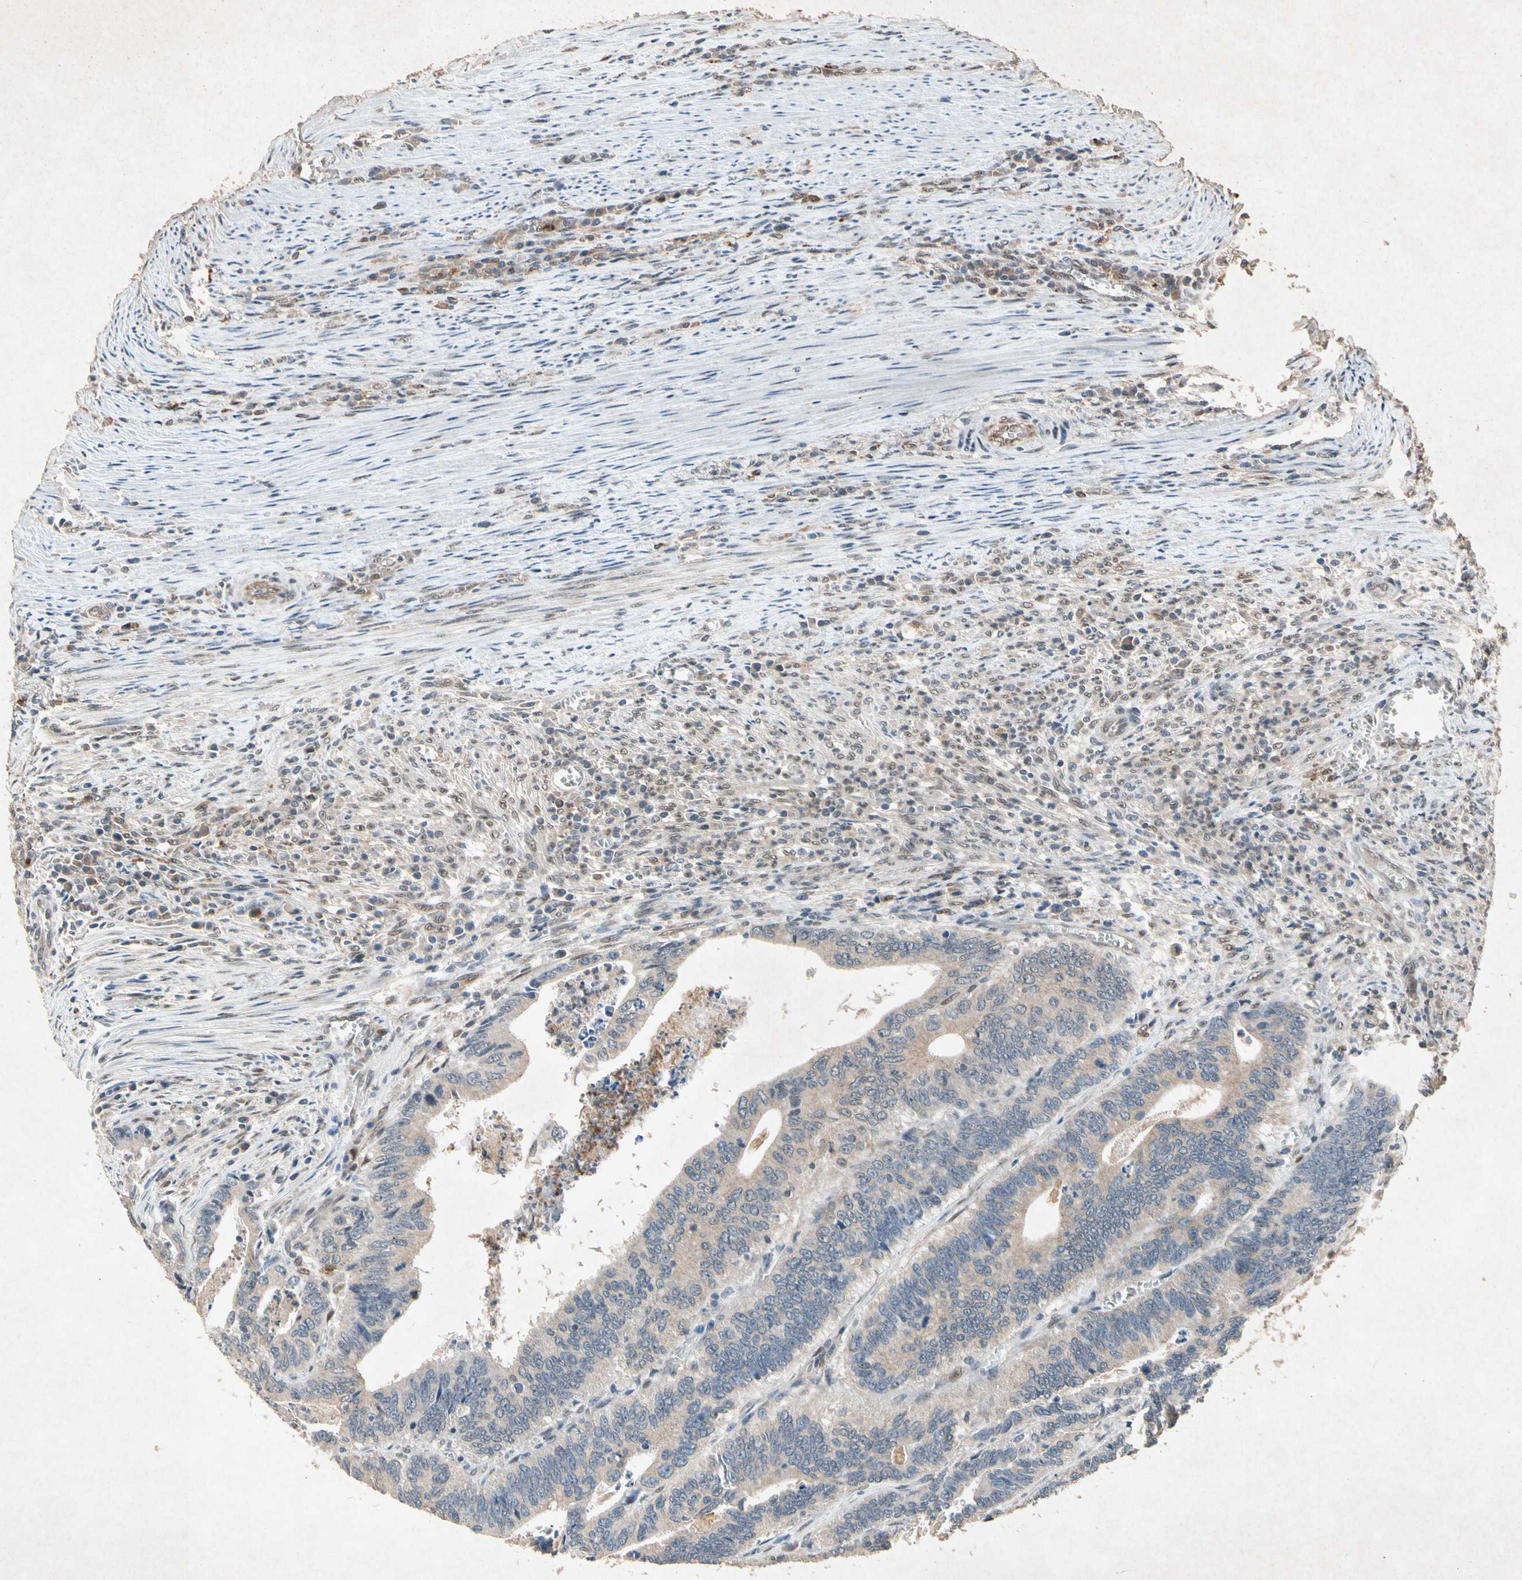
{"staining": {"intensity": "weak", "quantity": "25%-75%", "location": "cytoplasmic/membranous"}, "tissue": "colorectal cancer", "cell_type": "Tumor cells", "image_type": "cancer", "snomed": [{"axis": "morphology", "description": "Adenocarcinoma, NOS"}, {"axis": "topography", "description": "Colon"}], "caption": "Protein expression analysis of human colorectal cancer reveals weak cytoplasmic/membranous expression in approximately 25%-75% of tumor cells. The staining was performed using DAB, with brown indicating positive protein expression. Nuclei are stained blue with hematoxylin.", "gene": "PML", "patient": {"sex": "male", "age": 72}}